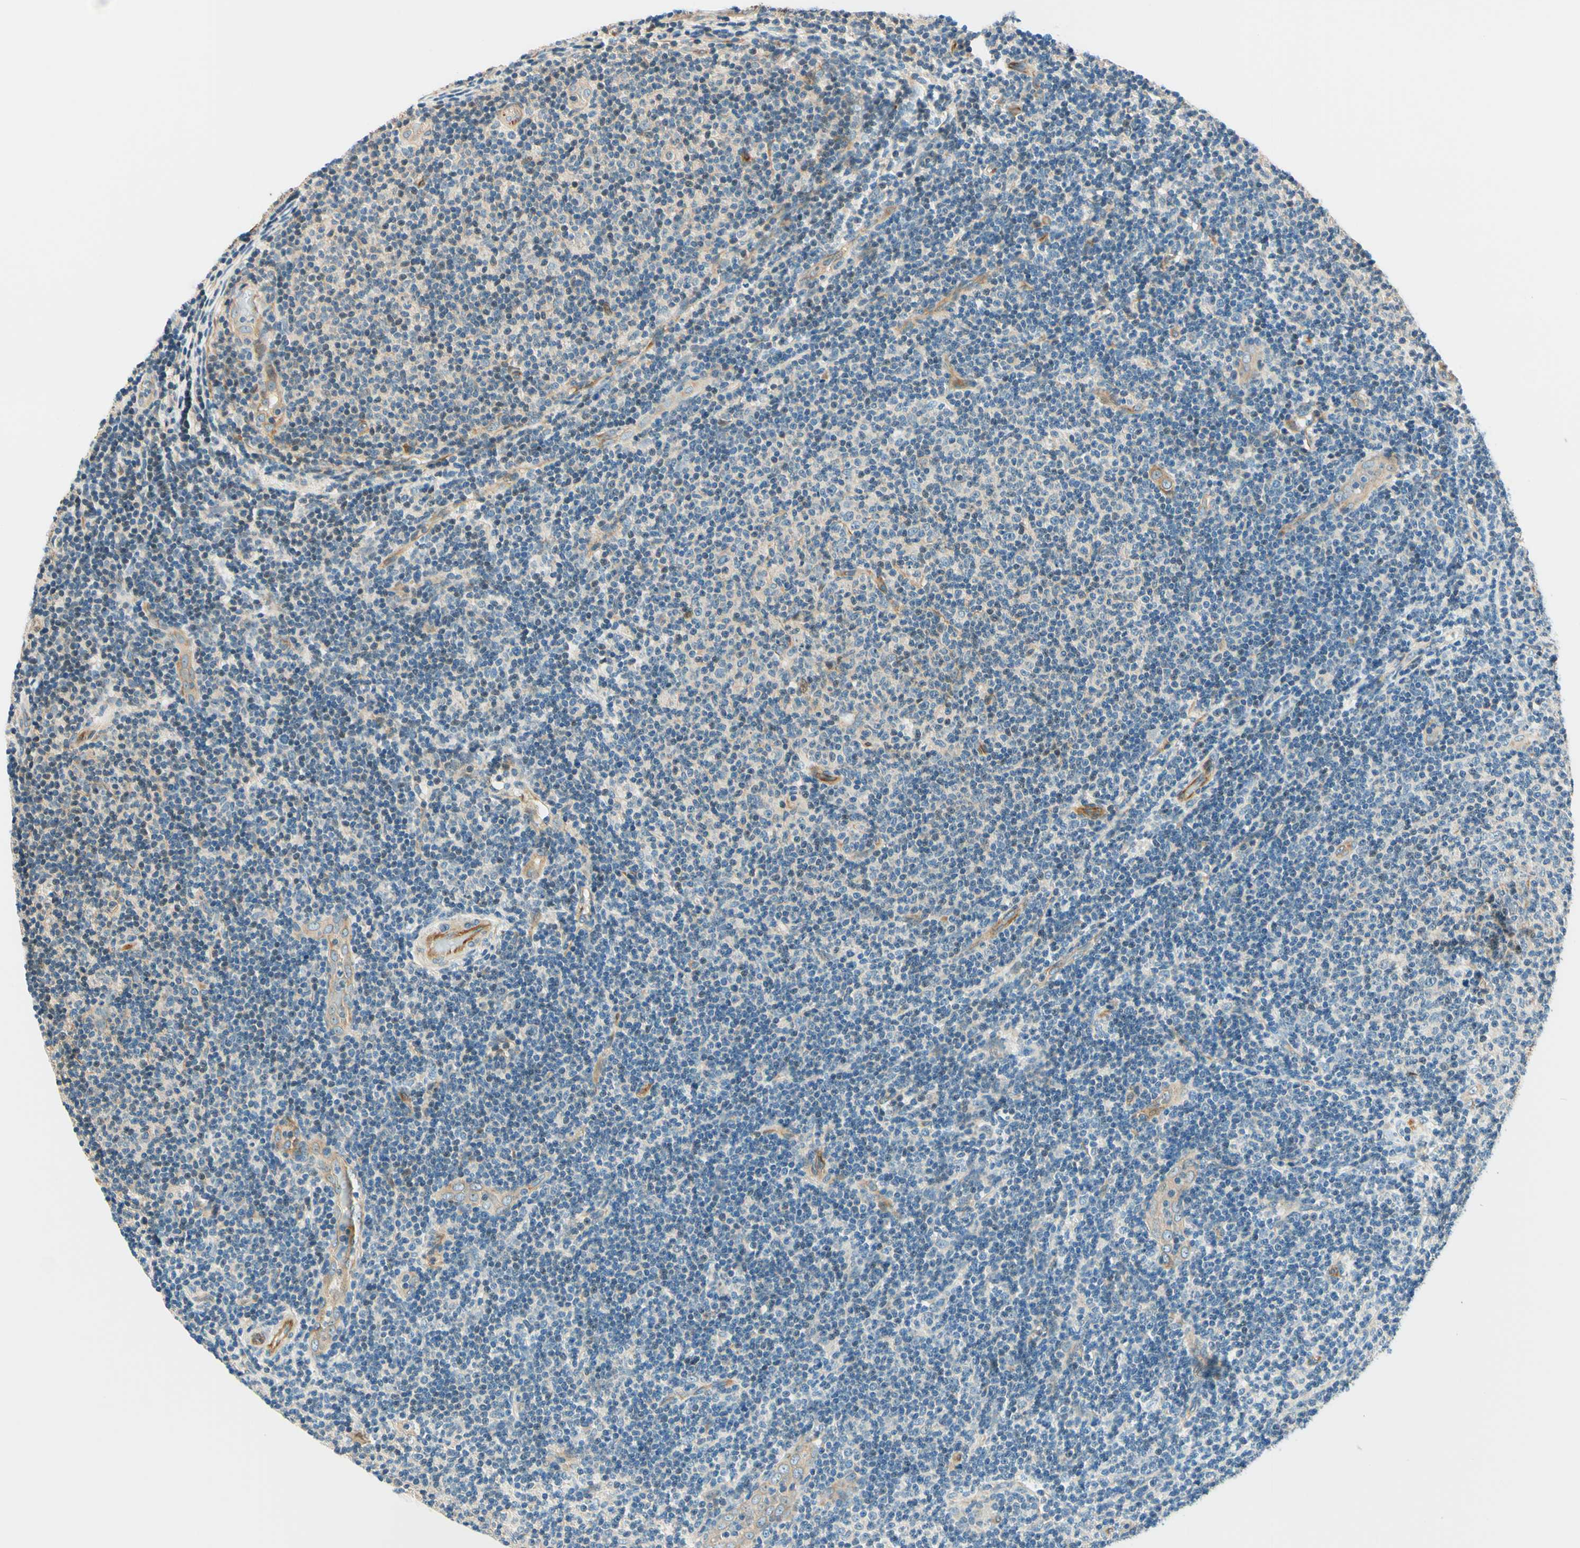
{"staining": {"intensity": "weak", "quantity": "<25%", "location": "cytoplasmic/membranous"}, "tissue": "lymphoma", "cell_type": "Tumor cells", "image_type": "cancer", "snomed": [{"axis": "morphology", "description": "Malignant lymphoma, non-Hodgkin's type, Low grade"}, {"axis": "topography", "description": "Lymph node"}], "caption": "Tumor cells are negative for protein expression in human lymphoma.", "gene": "TAOK2", "patient": {"sex": "male", "age": 83}}